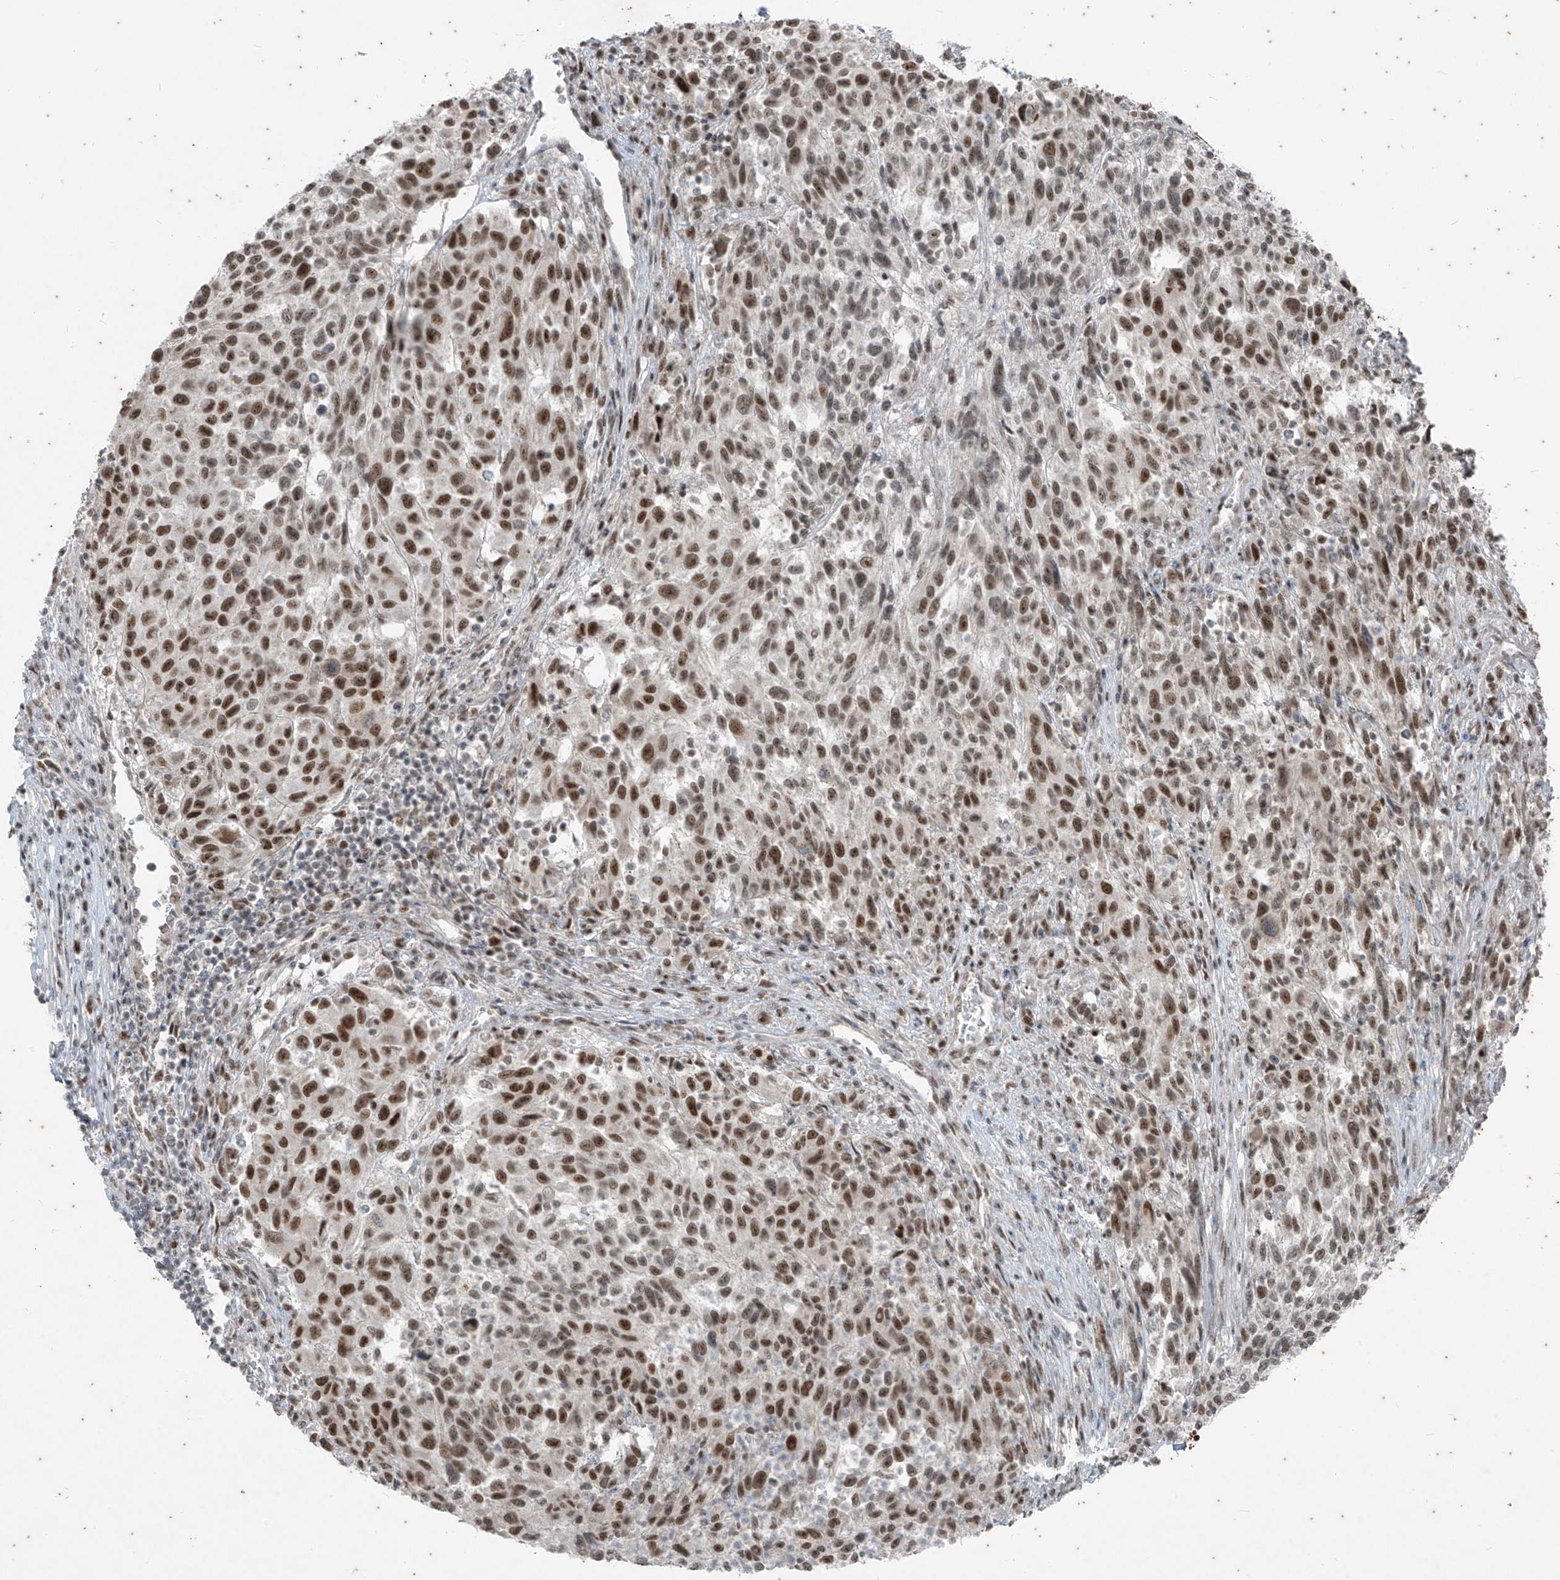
{"staining": {"intensity": "strong", "quantity": ">75%", "location": "nuclear"}, "tissue": "melanoma", "cell_type": "Tumor cells", "image_type": "cancer", "snomed": [{"axis": "morphology", "description": "Malignant melanoma, Metastatic site"}, {"axis": "topography", "description": "Lymph node"}], "caption": "Human melanoma stained with a protein marker shows strong staining in tumor cells.", "gene": "ZNF354B", "patient": {"sex": "male", "age": 61}}